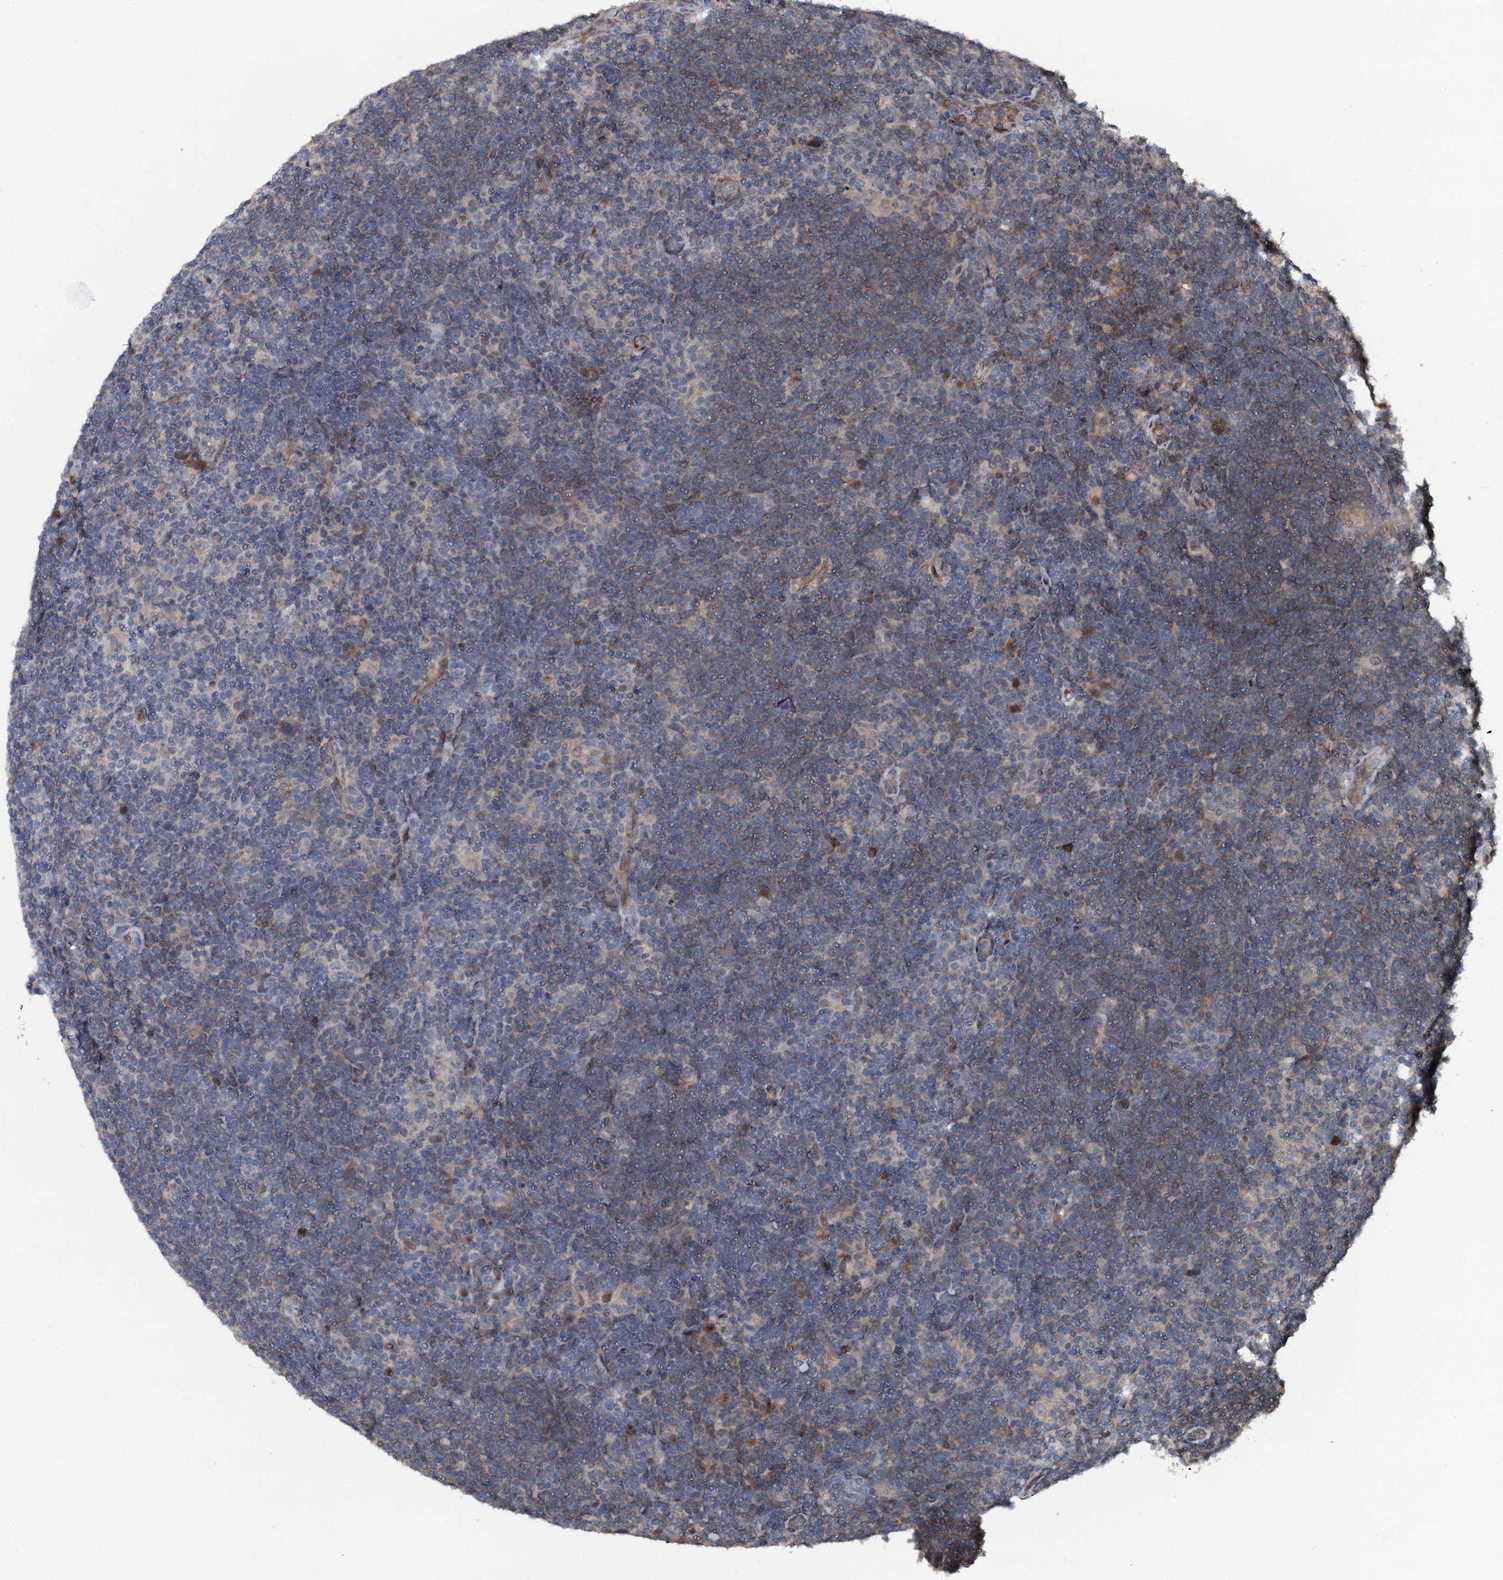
{"staining": {"intensity": "negative", "quantity": "none", "location": "none"}, "tissue": "lymphoma", "cell_type": "Tumor cells", "image_type": "cancer", "snomed": [{"axis": "morphology", "description": "Hodgkin's disease, NOS"}, {"axis": "topography", "description": "Lymph node"}], "caption": "Lymphoma was stained to show a protein in brown. There is no significant positivity in tumor cells.", "gene": "FLYWCH1", "patient": {"sex": "female", "age": 57}}